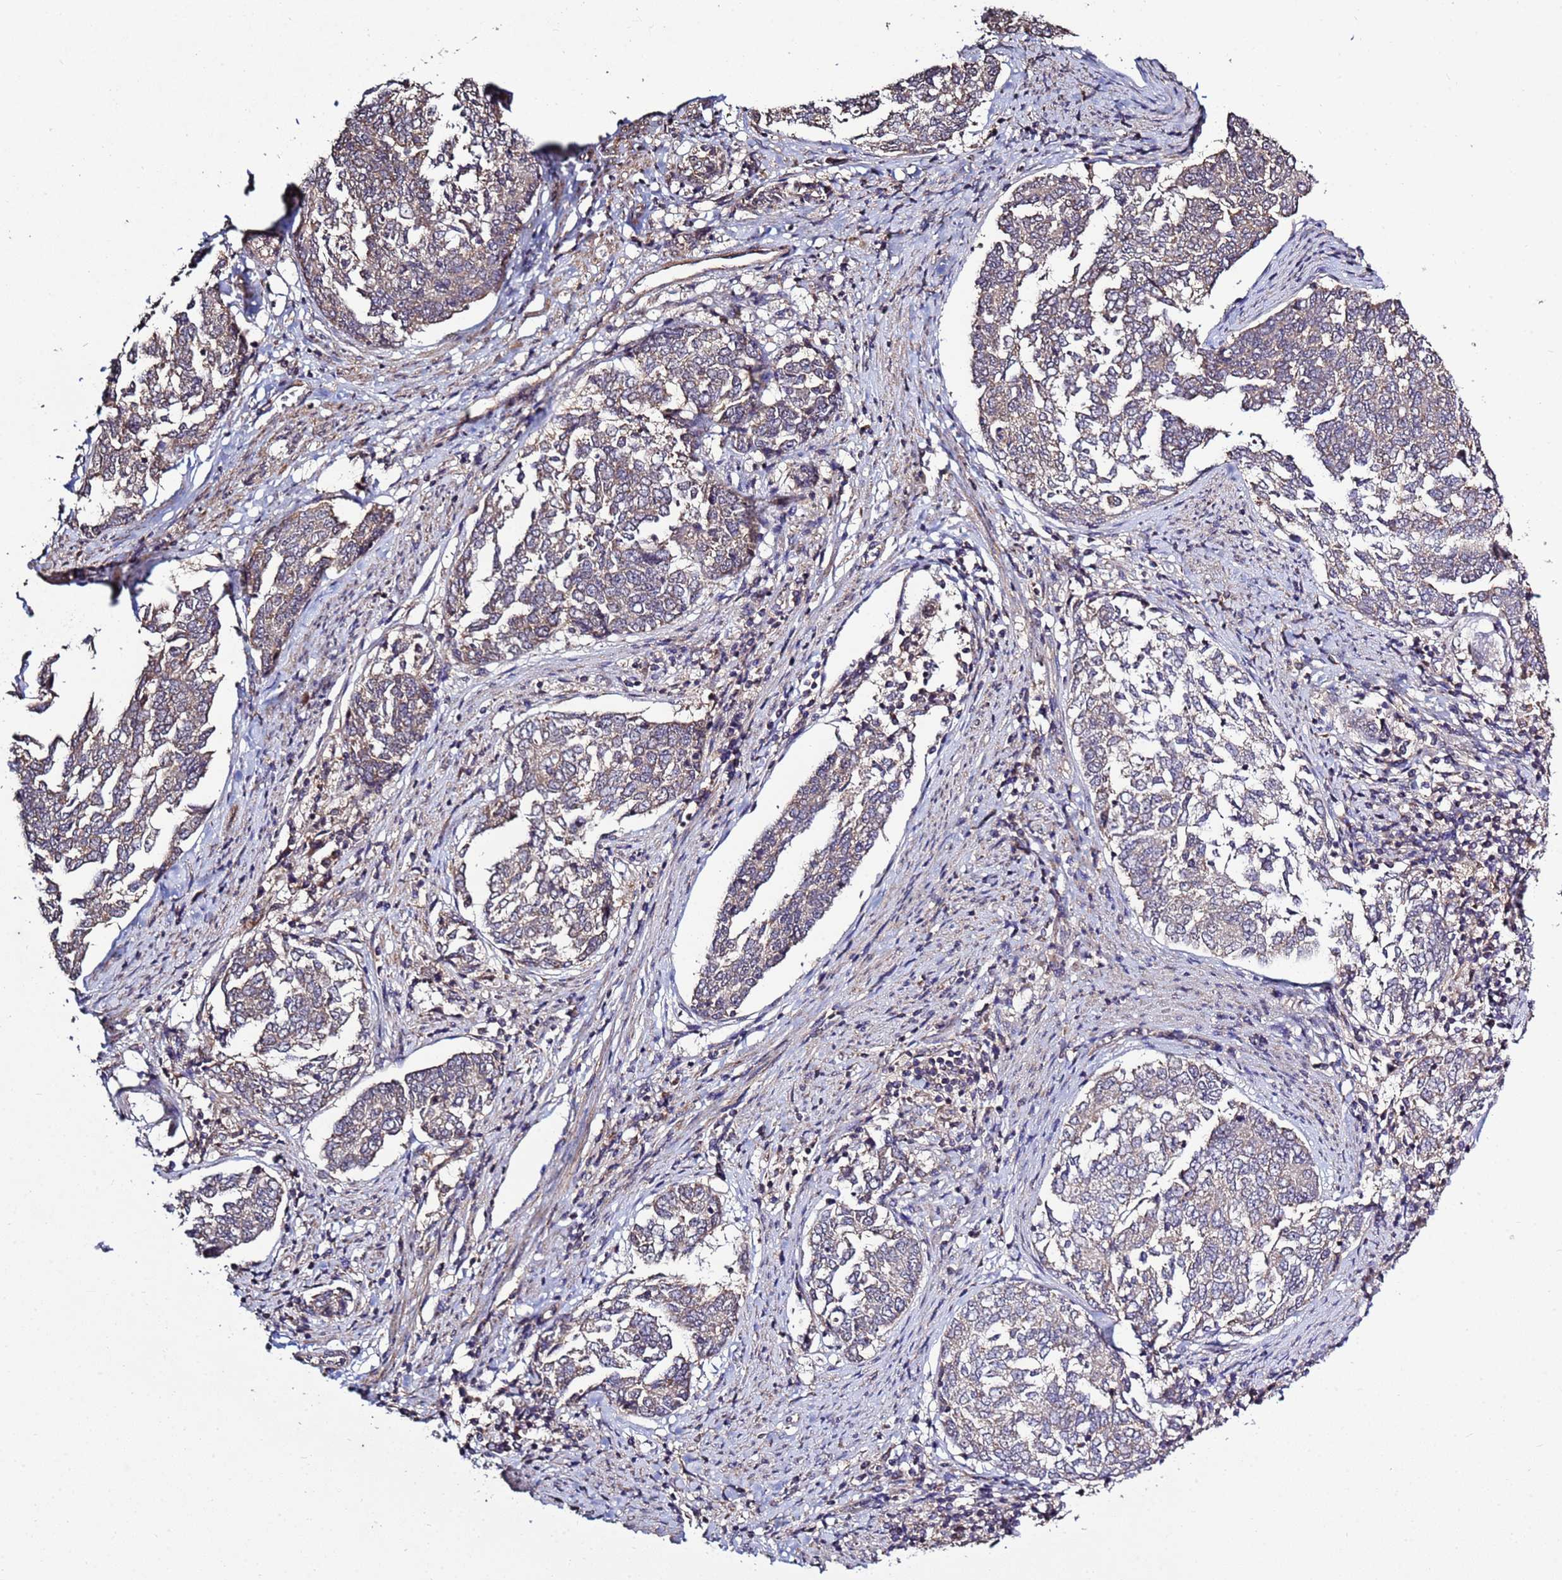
{"staining": {"intensity": "weak", "quantity": "<25%", "location": "cytoplasmic/membranous"}, "tissue": "endometrial cancer", "cell_type": "Tumor cells", "image_type": "cancer", "snomed": [{"axis": "morphology", "description": "Adenocarcinoma, NOS"}, {"axis": "topography", "description": "Endometrium"}], "caption": "Tumor cells are negative for brown protein staining in endometrial adenocarcinoma.", "gene": "P2RX7", "patient": {"sex": "female", "age": 80}}